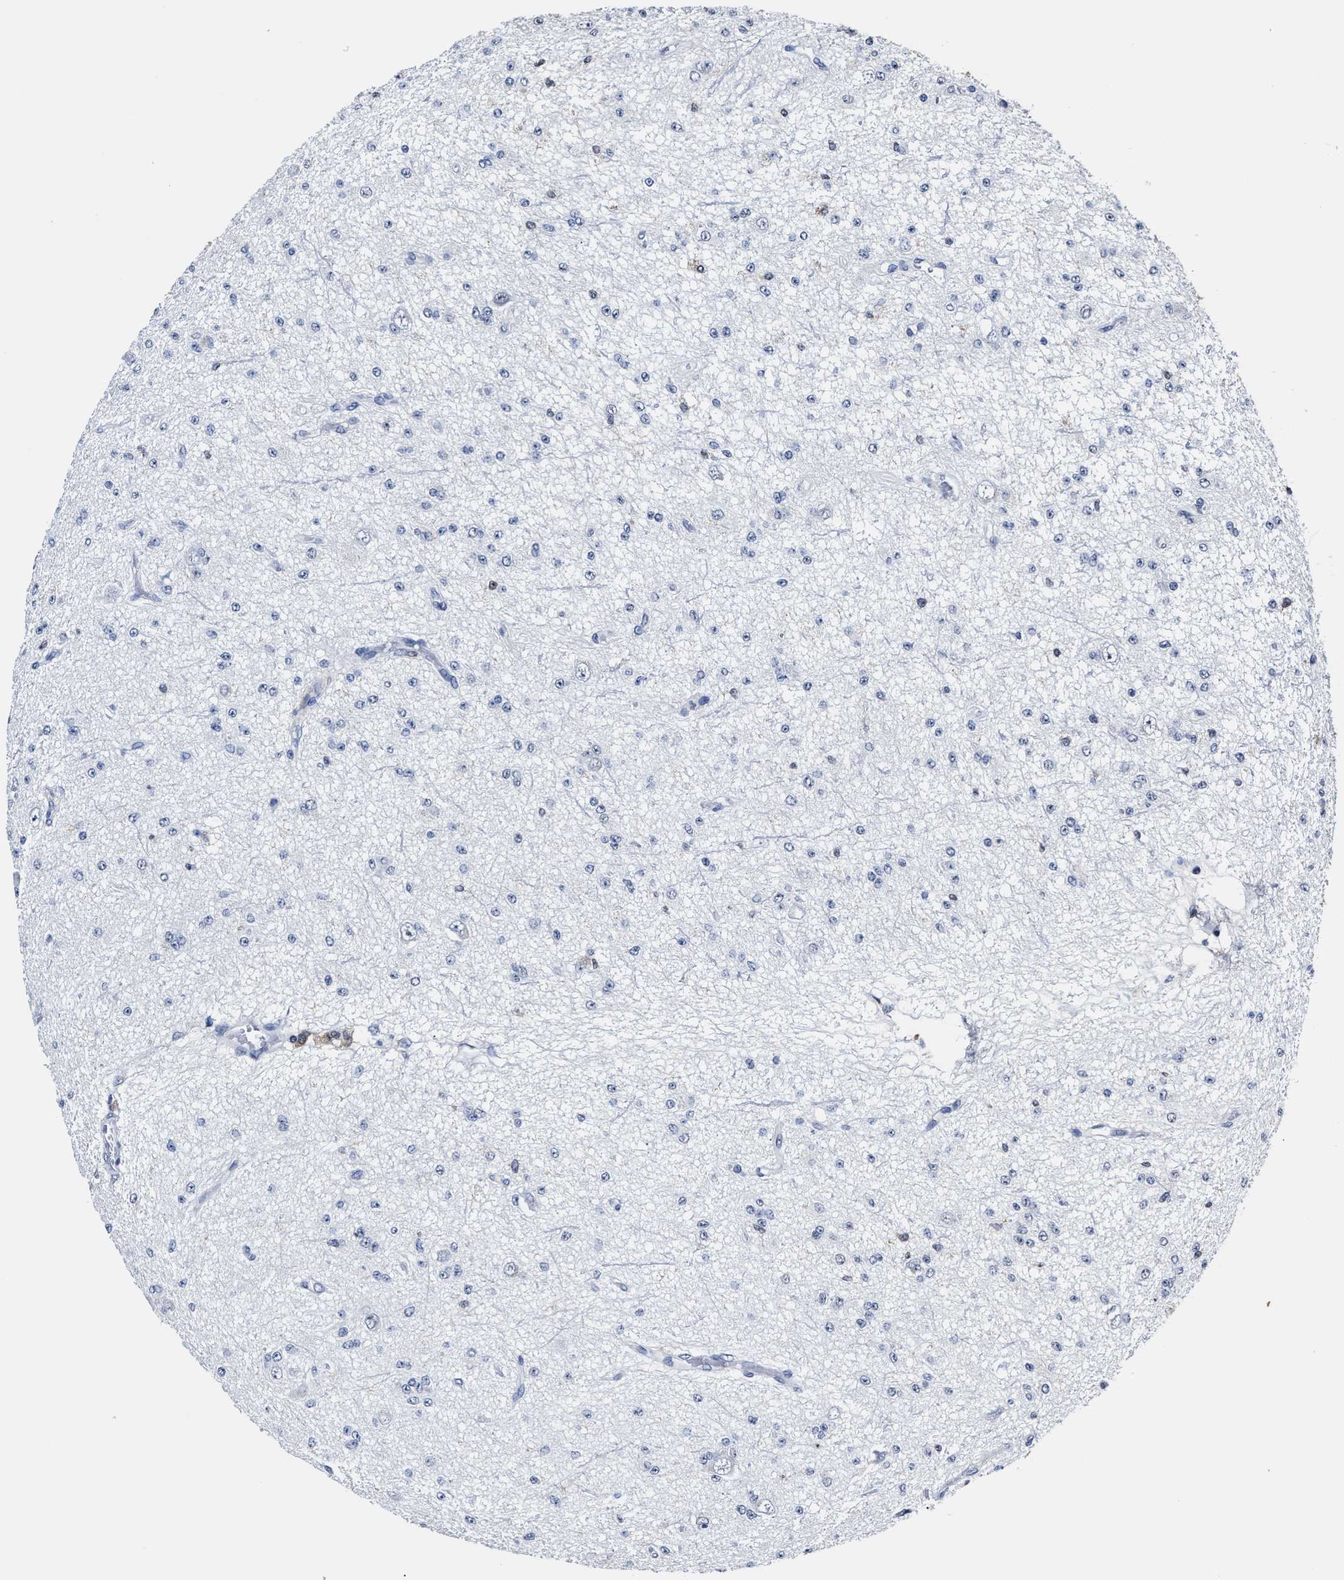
{"staining": {"intensity": "negative", "quantity": "none", "location": "none"}, "tissue": "glioma", "cell_type": "Tumor cells", "image_type": "cancer", "snomed": [{"axis": "morphology", "description": "Glioma, malignant, Low grade"}, {"axis": "topography", "description": "Brain"}], "caption": "DAB (3,3'-diaminobenzidine) immunohistochemical staining of human glioma exhibits no significant staining in tumor cells.", "gene": "PRPF4B", "patient": {"sex": "male", "age": 38}}